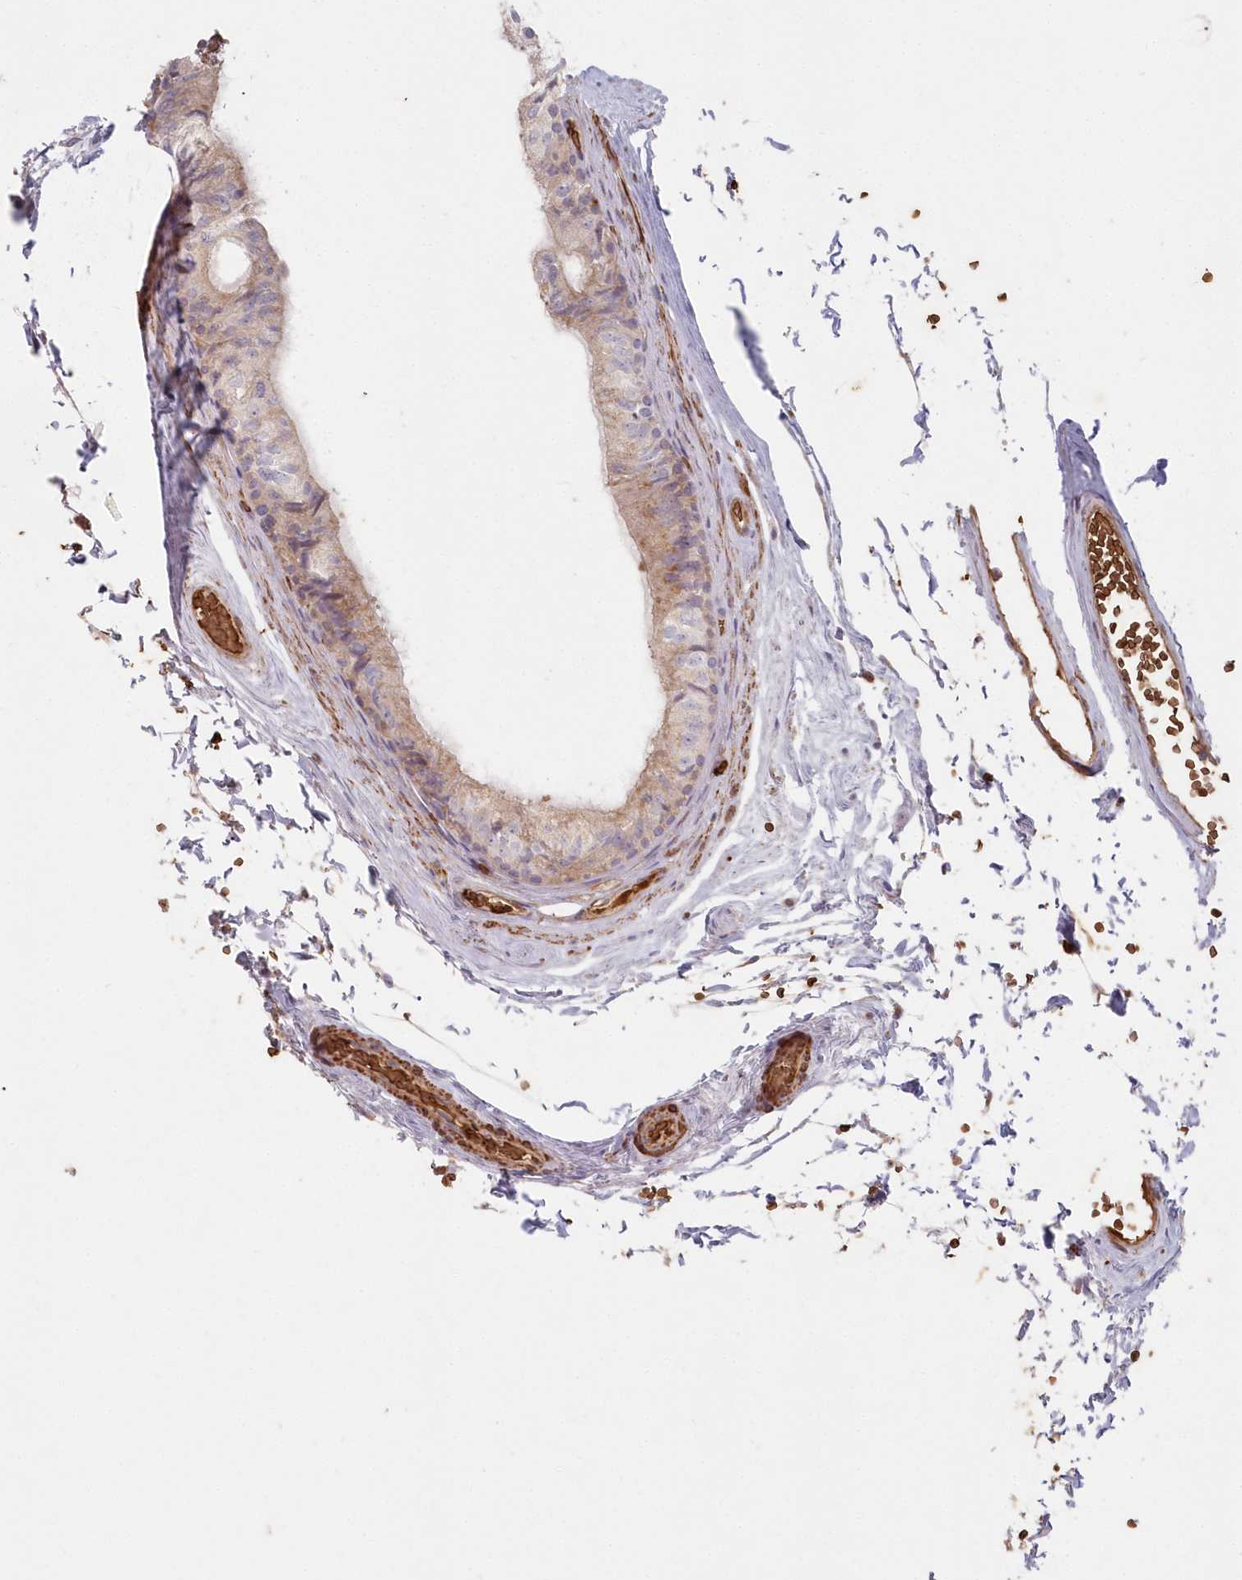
{"staining": {"intensity": "weak", "quantity": ">75%", "location": "cytoplasmic/membranous"}, "tissue": "epididymis", "cell_type": "Glandular cells", "image_type": "normal", "snomed": [{"axis": "morphology", "description": "Normal tissue, NOS"}, {"axis": "topography", "description": "Epididymis"}], "caption": "An image of epididymis stained for a protein exhibits weak cytoplasmic/membranous brown staining in glandular cells.", "gene": "SERINC1", "patient": {"sex": "male", "age": 79}}